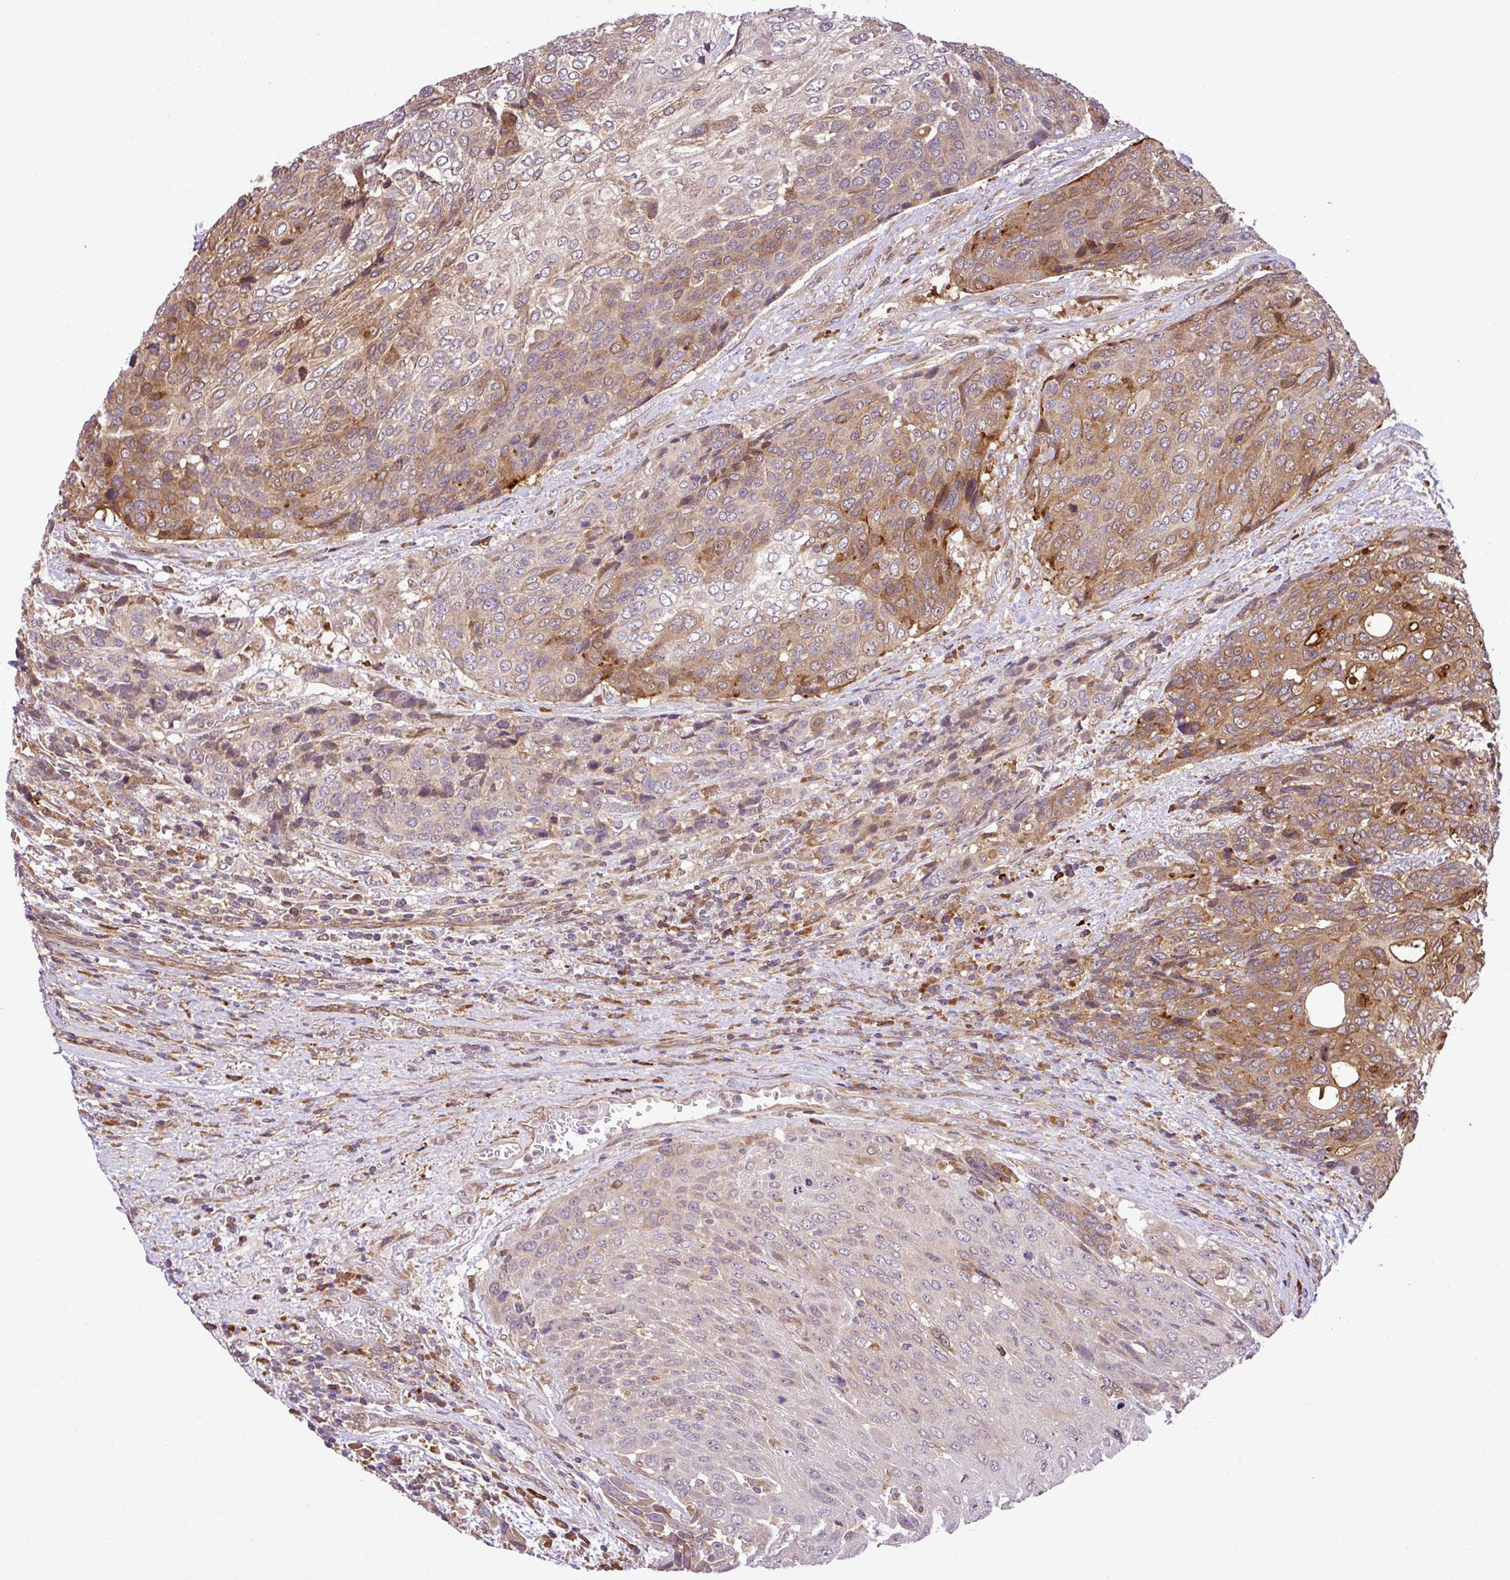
{"staining": {"intensity": "moderate", "quantity": "25%-75%", "location": "cytoplasmic/membranous"}, "tissue": "urothelial cancer", "cell_type": "Tumor cells", "image_type": "cancer", "snomed": [{"axis": "morphology", "description": "Urothelial carcinoma, High grade"}, {"axis": "topography", "description": "Urinary bladder"}], "caption": "Moderate cytoplasmic/membranous protein expression is seen in approximately 25%-75% of tumor cells in urothelial cancer. The staining is performed using DAB (3,3'-diaminobenzidine) brown chromogen to label protein expression. The nuclei are counter-stained blue using hematoxylin.", "gene": "DLGAP4", "patient": {"sex": "female", "age": 70}}